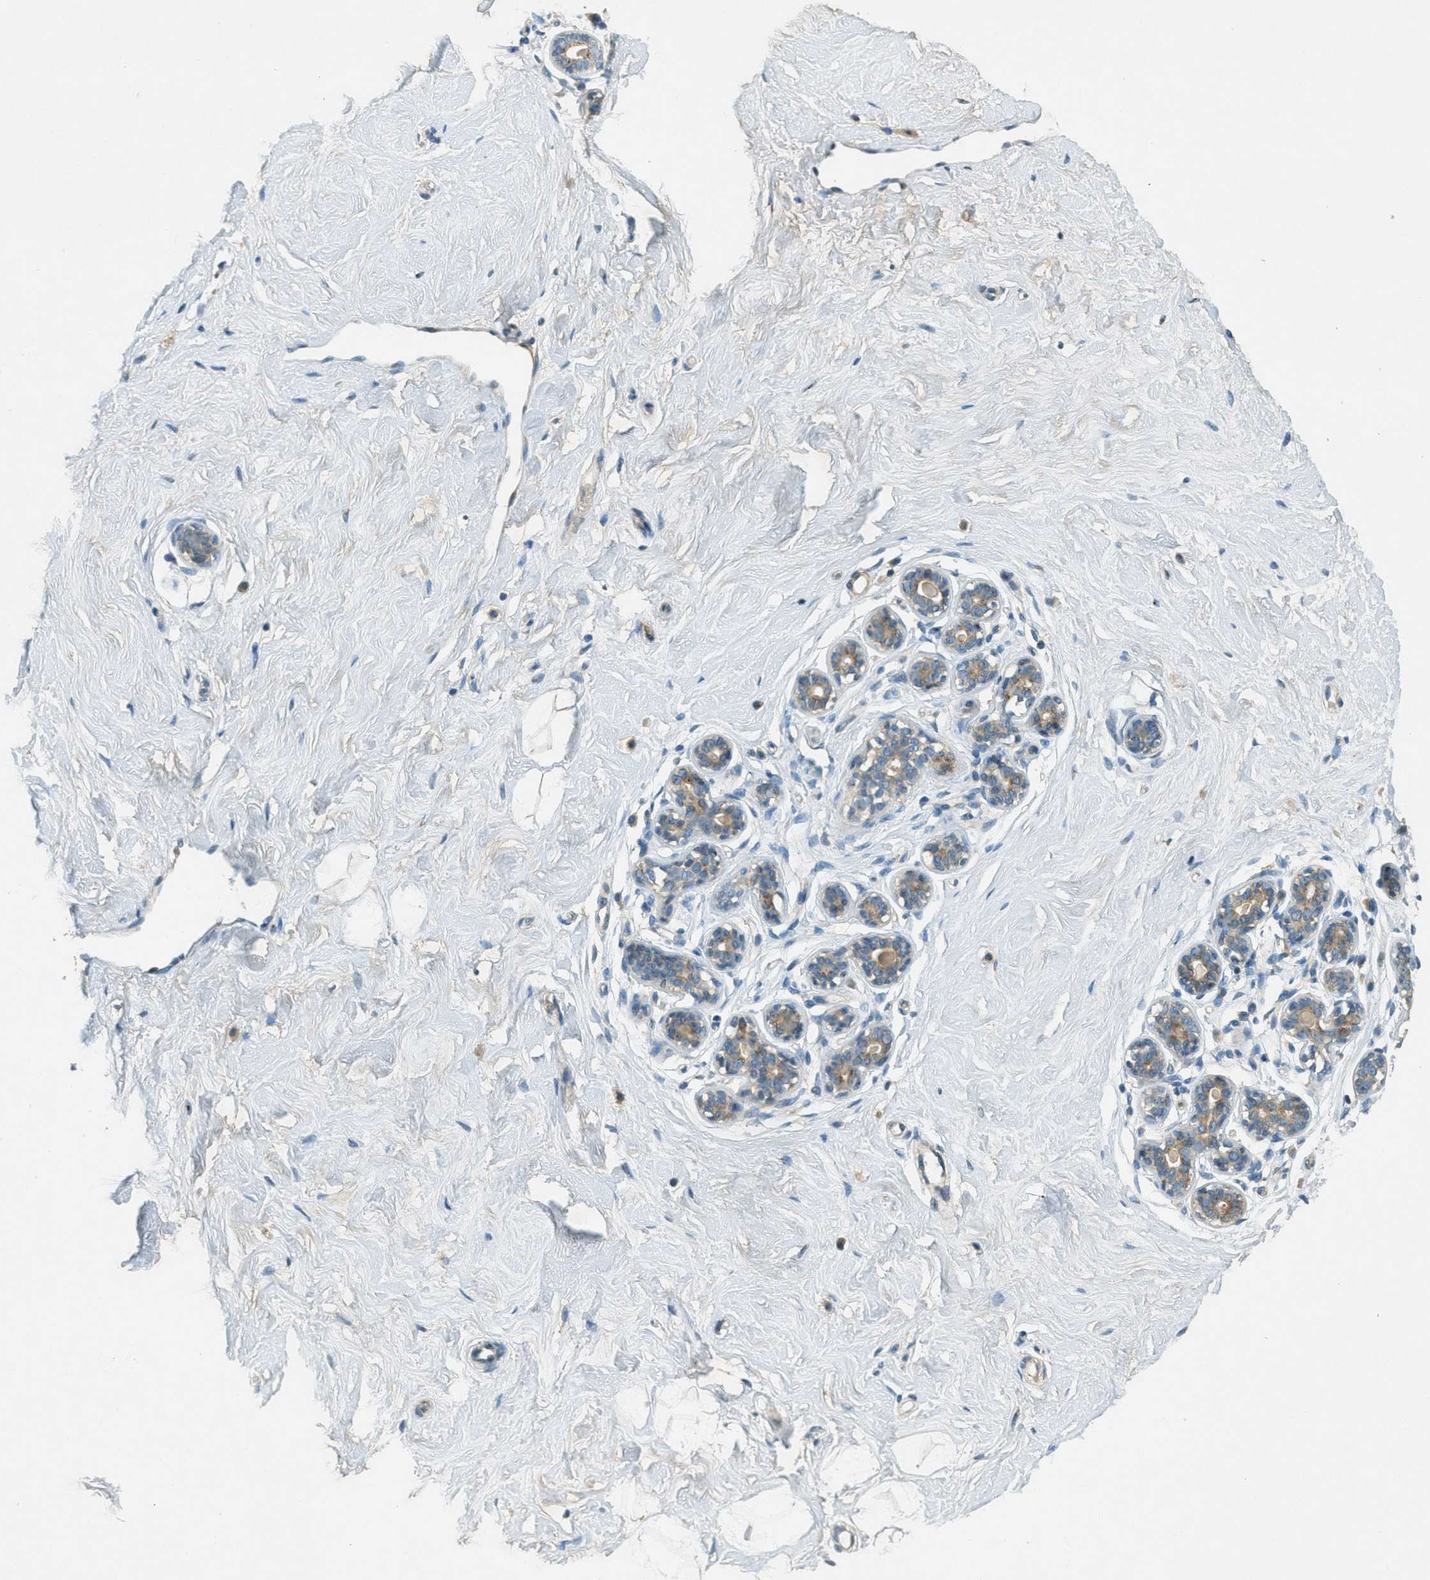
{"staining": {"intensity": "negative", "quantity": "none", "location": "none"}, "tissue": "breast", "cell_type": "Adipocytes", "image_type": "normal", "snomed": [{"axis": "morphology", "description": "Normal tissue, NOS"}, {"axis": "topography", "description": "Breast"}], "caption": "The IHC micrograph has no significant staining in adipocytes of breast. (Brightfield microscopy of DAB (3,3'-diaminobenzidine) IHC at high magnification).", "gene": "NUDT4B", "patient": {"sex": "female", "age": 23}}